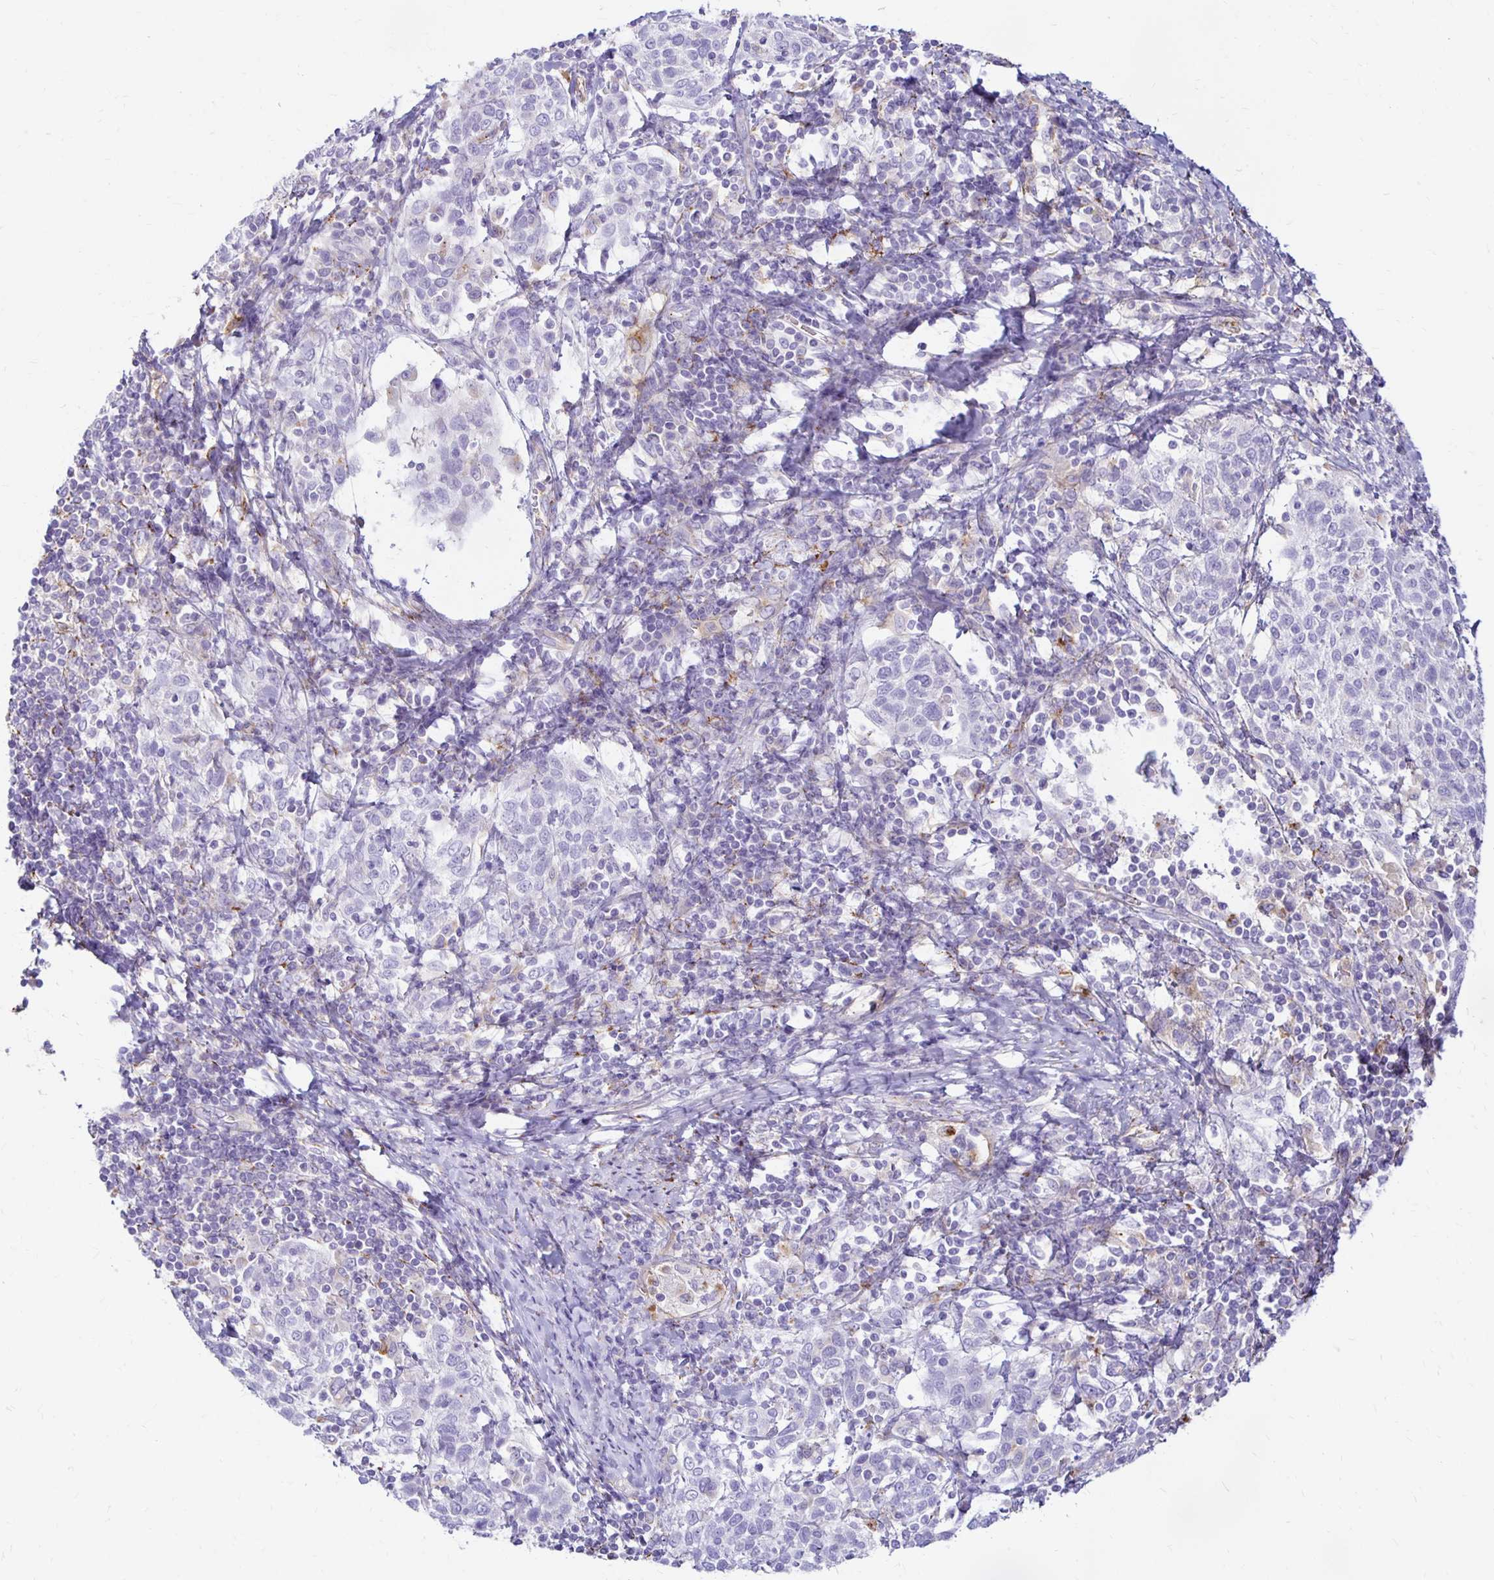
{"staining": {"intensity": "negative", "quantity": "none", "location": "none"}, "tissue": "cervical cancer", "cell_type": "Tumor cells", "image_type": "cancer", "snomed": [{"axis": "morphology", "description": "Squamous cell carcinoma, NOS"}, {"axis": "topography", "description": "Cervix"}], "caption": "Immunohistochemical staining of cervical cancer (squamous cell carcinoma) demonstrates no significant expression in tumor cells. (Stains: DAB immunohistochemistry (IHC) with hematoxylin counter stain, Microscopy: brightfield microscopy at high magnification).", "gene": "TTYH1", "patient": {"sex": "female", "age": 61}}